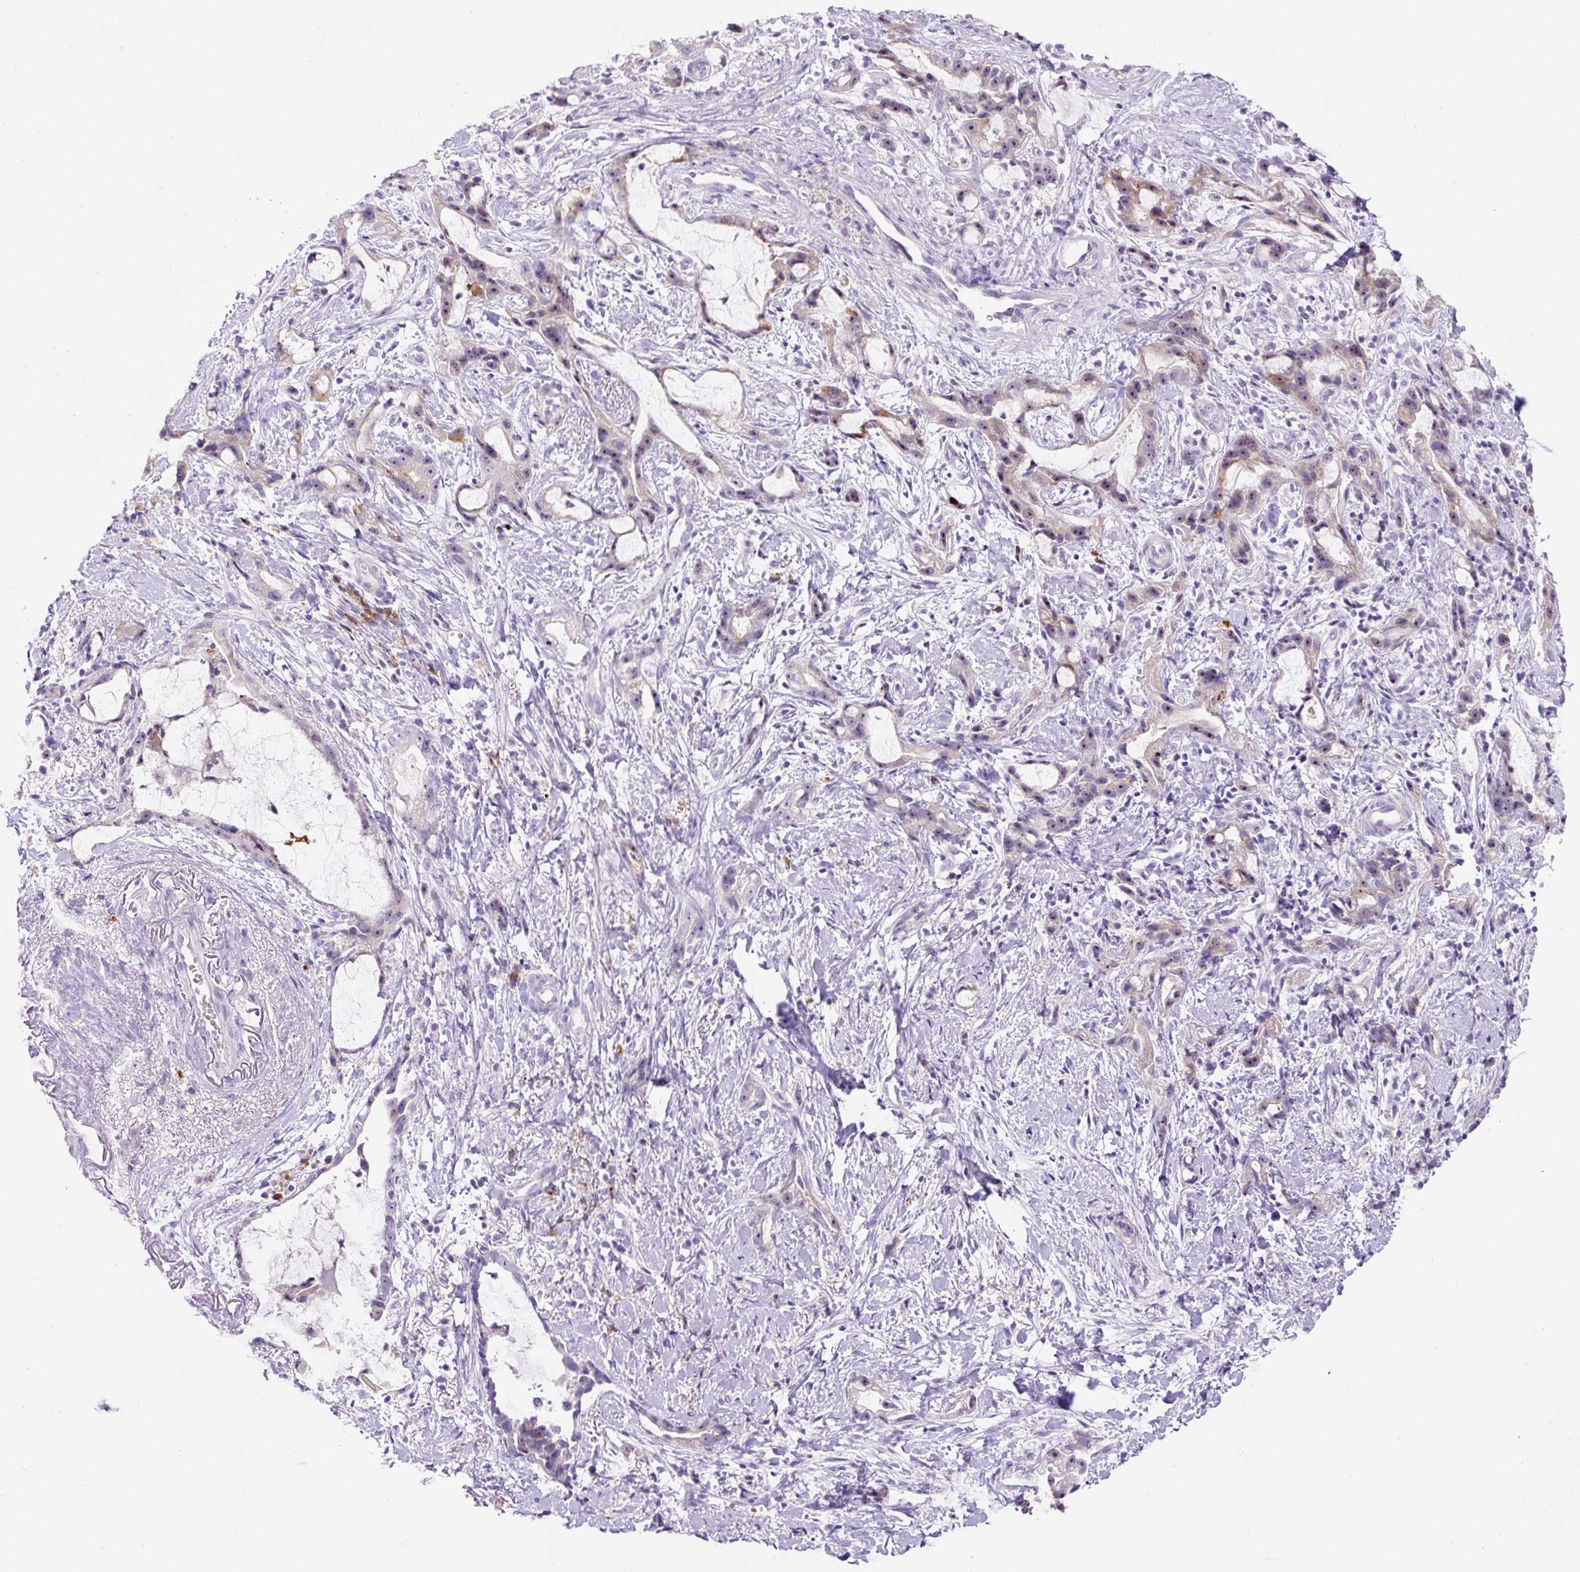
{"staining": {"intensity": "moderate", "quantity": "25%-75%", "location": "cytoplasmic/membranous,nuclear"}, "tissue": "stomach cancer", "cell_type": "Tumor cells", "image_type": "cancer", "snomed": [{"axis": "morphology", "description": "Adenocarcinoma, NOS"}, {"axis": "topography", "description": "Stomach"}], "caption": "Stomach cancer (adenocarcinoma) stained with a protein marker demonstrates moderate staining in tumor cells.", "gene": "ZNF596", "patient": {"sex": "male", "age": 55}}